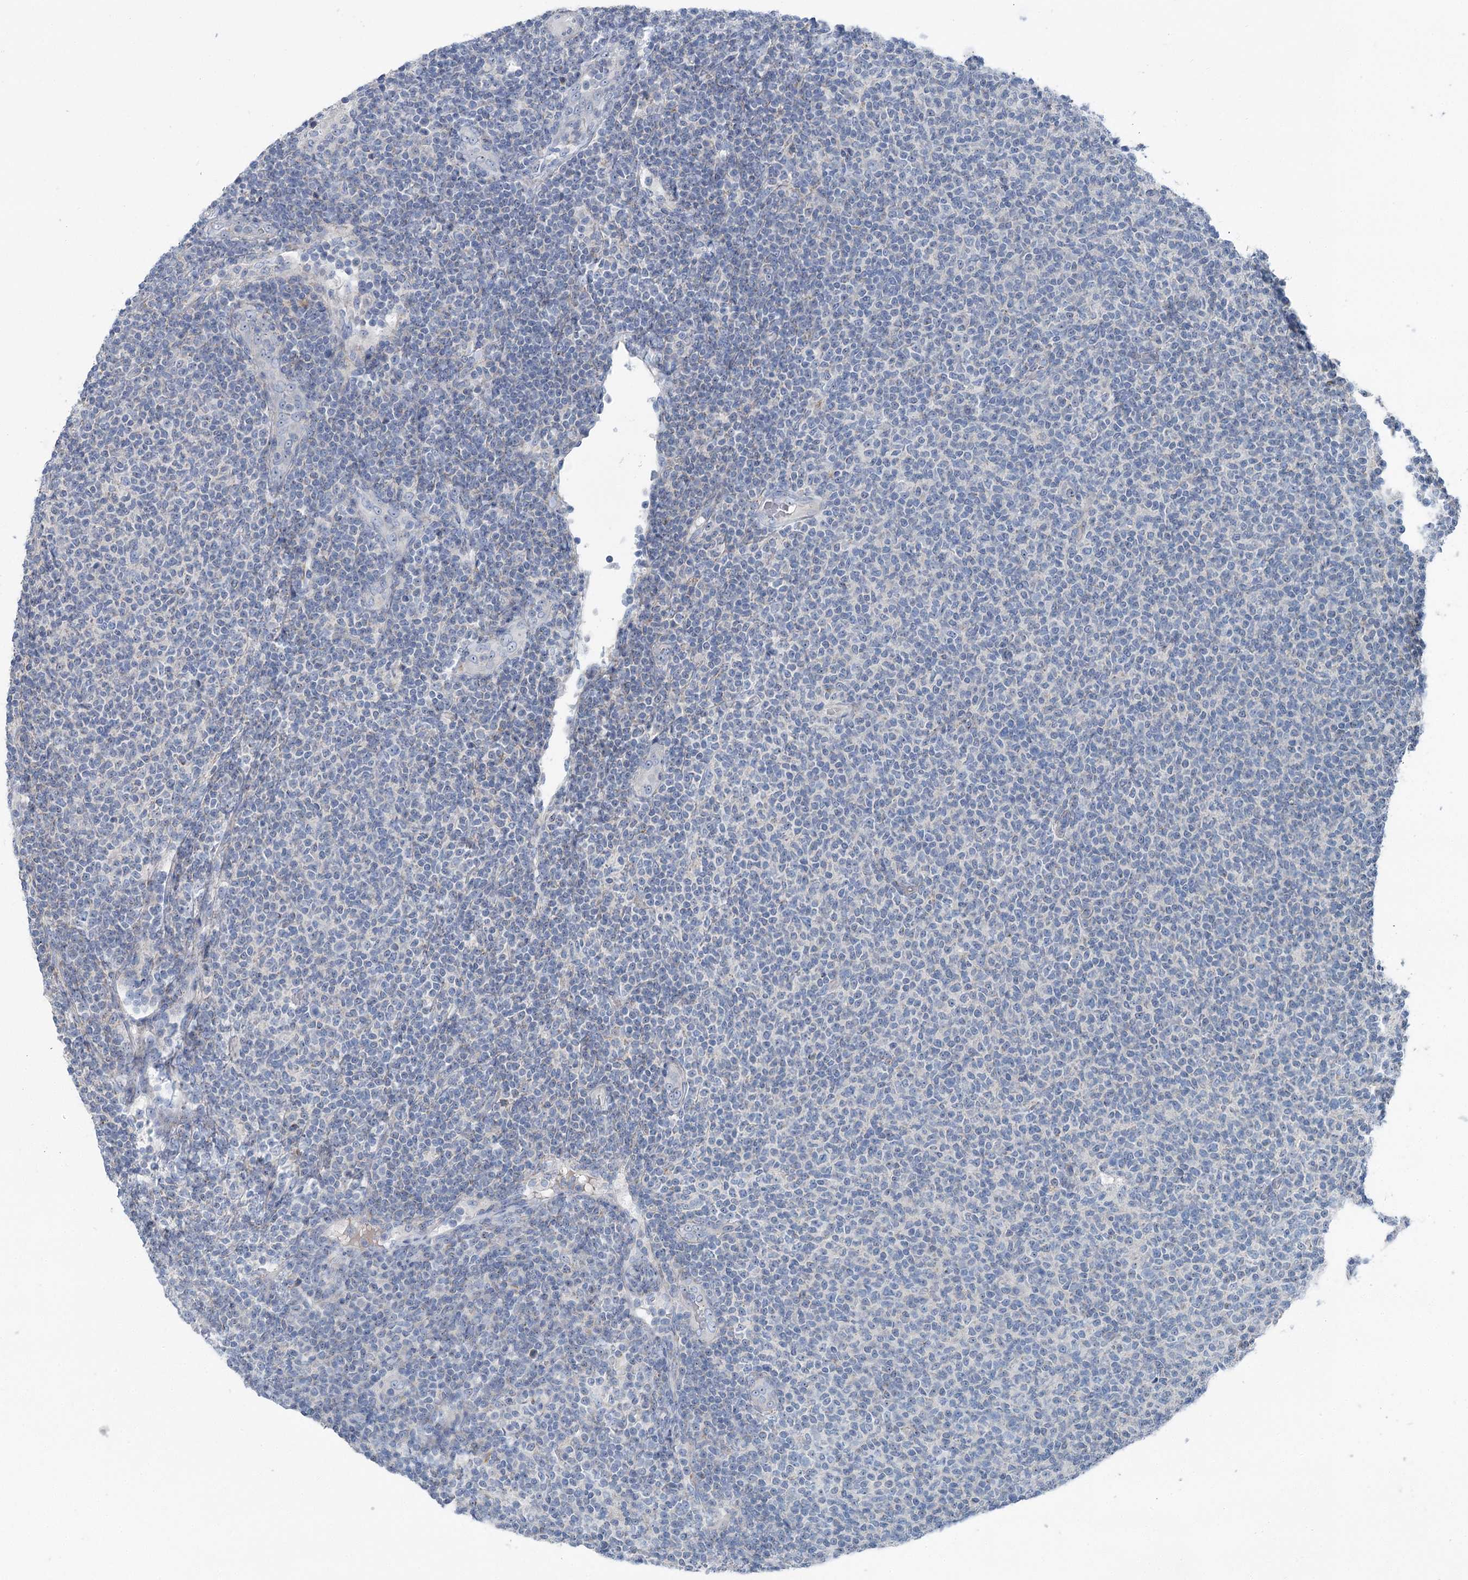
{"staining": {"intensity": "negative", "quantity": "none", "location": "none"}, "tissue": "lymphoma", "cell_type": "Tumor cells", "image_type": "cancer", "snomed": [{"axis": "morphology", "description": "Malignant lymphoma, non-Hodgkin's type, Low grade"}, {"axis": "topography", "description": "Lymph node"}], "caption": "Tumor cells are negative for protein expression in human low-grade malignant lymphoma, non-Hodgkin's type.", "gene": "MARK2", "patient": {"sex": "male", "age": 66}}